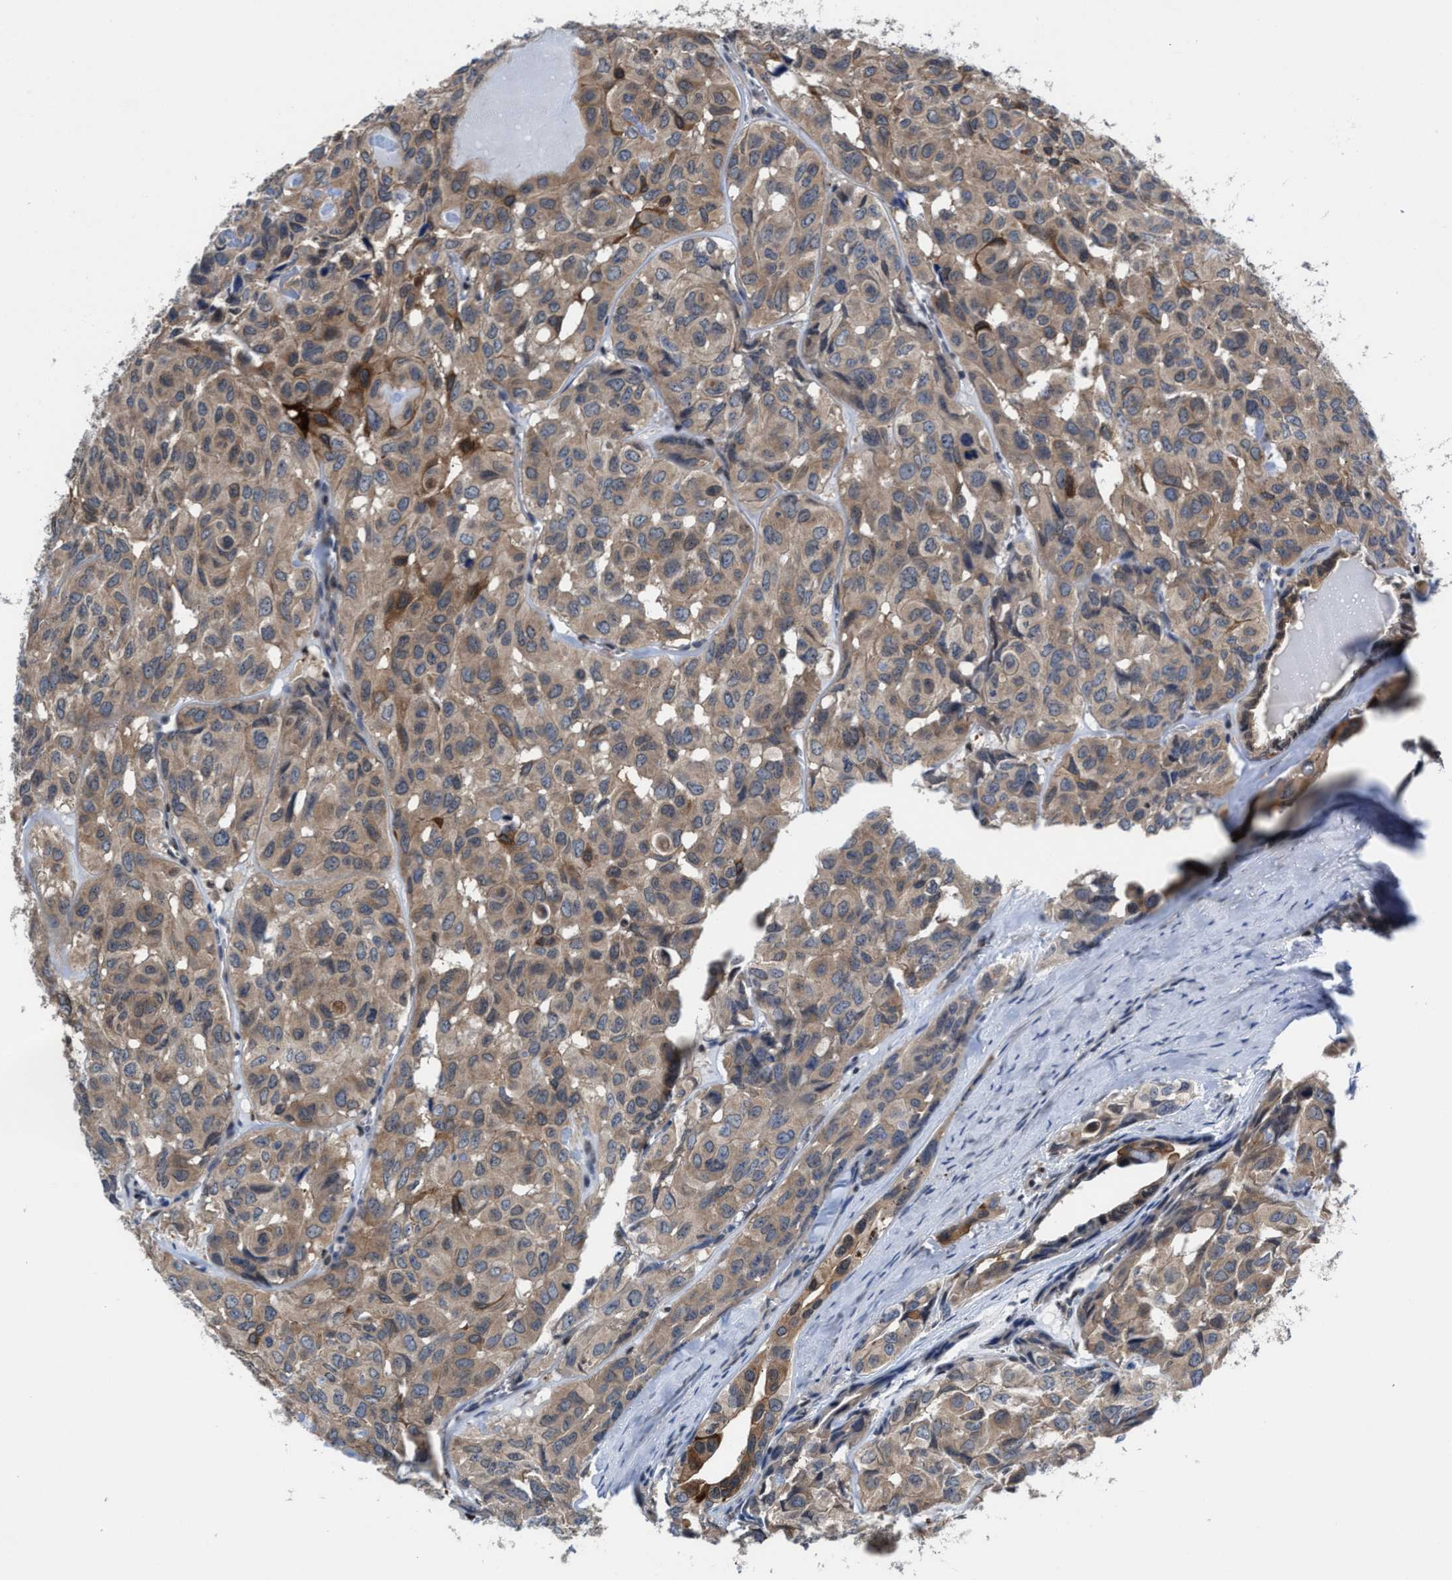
{"staining": {"intensity": "moderate", "quantity": ">75%", "location": "cytoplasmic/membranous"}, "tissue": "head and neck cancer", "cell_type": "Tumor cells", "image_type": "cancer", "snomed": [{"axis": "morphology", "description": "Adenocarcinoma, NOS"}, {"axis": "topography", "description": "Salivary gland, NOS"}, {"axis": "topography", "description": "Head-Neck"}], "caption": "A brown stain shows moderate cytoplasmic/membranous positivity of a protein in head and neck adenocarcinoma tumor cells.", "gene": "KIF12", "patient": {"sex": "female", "age": 76}}